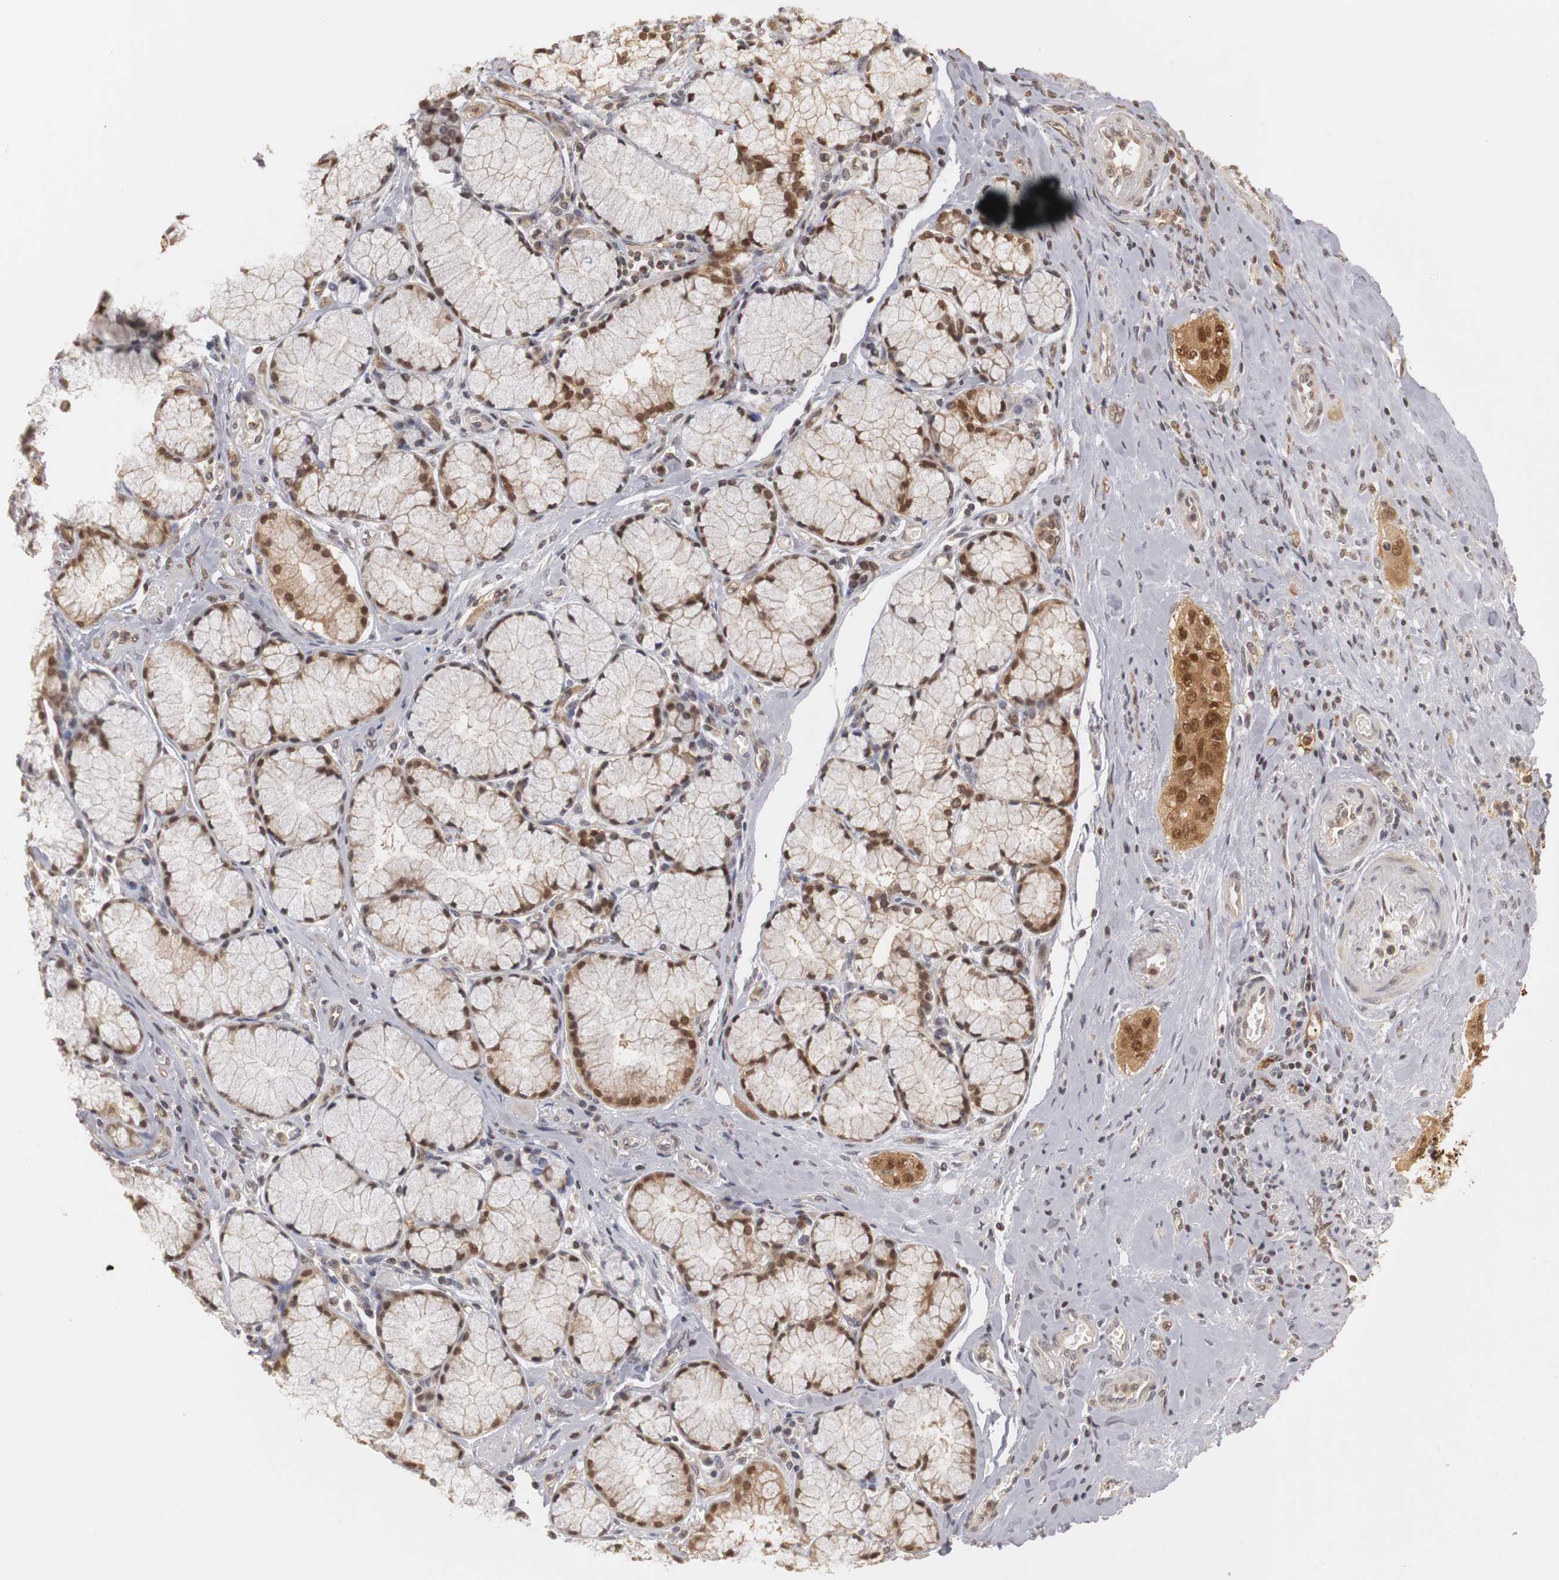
{"staining": {"intensity": "moderate", "quantity": ">75%", "location": "cytoplasmic/membranous,nuclear"}, "tissue": "pancreatic cancer", "cell_type": "Tumor cells", "image_type": "cancer", "snomed": [{"axis": "morphology", "description": "Adenocarcinoma, NOS"}, {"axis": "topography", "description": "Pancreas"}], "caption": "Tumor cells exhibit medium levels of moderate cytoplasmic/membranous and nuclear expression in approximately >75% of cells in pancreatic cancer (adenocarcinoma).", "gene": "PLEKHA1", "patient": {"sex": "male", "age": 77}}